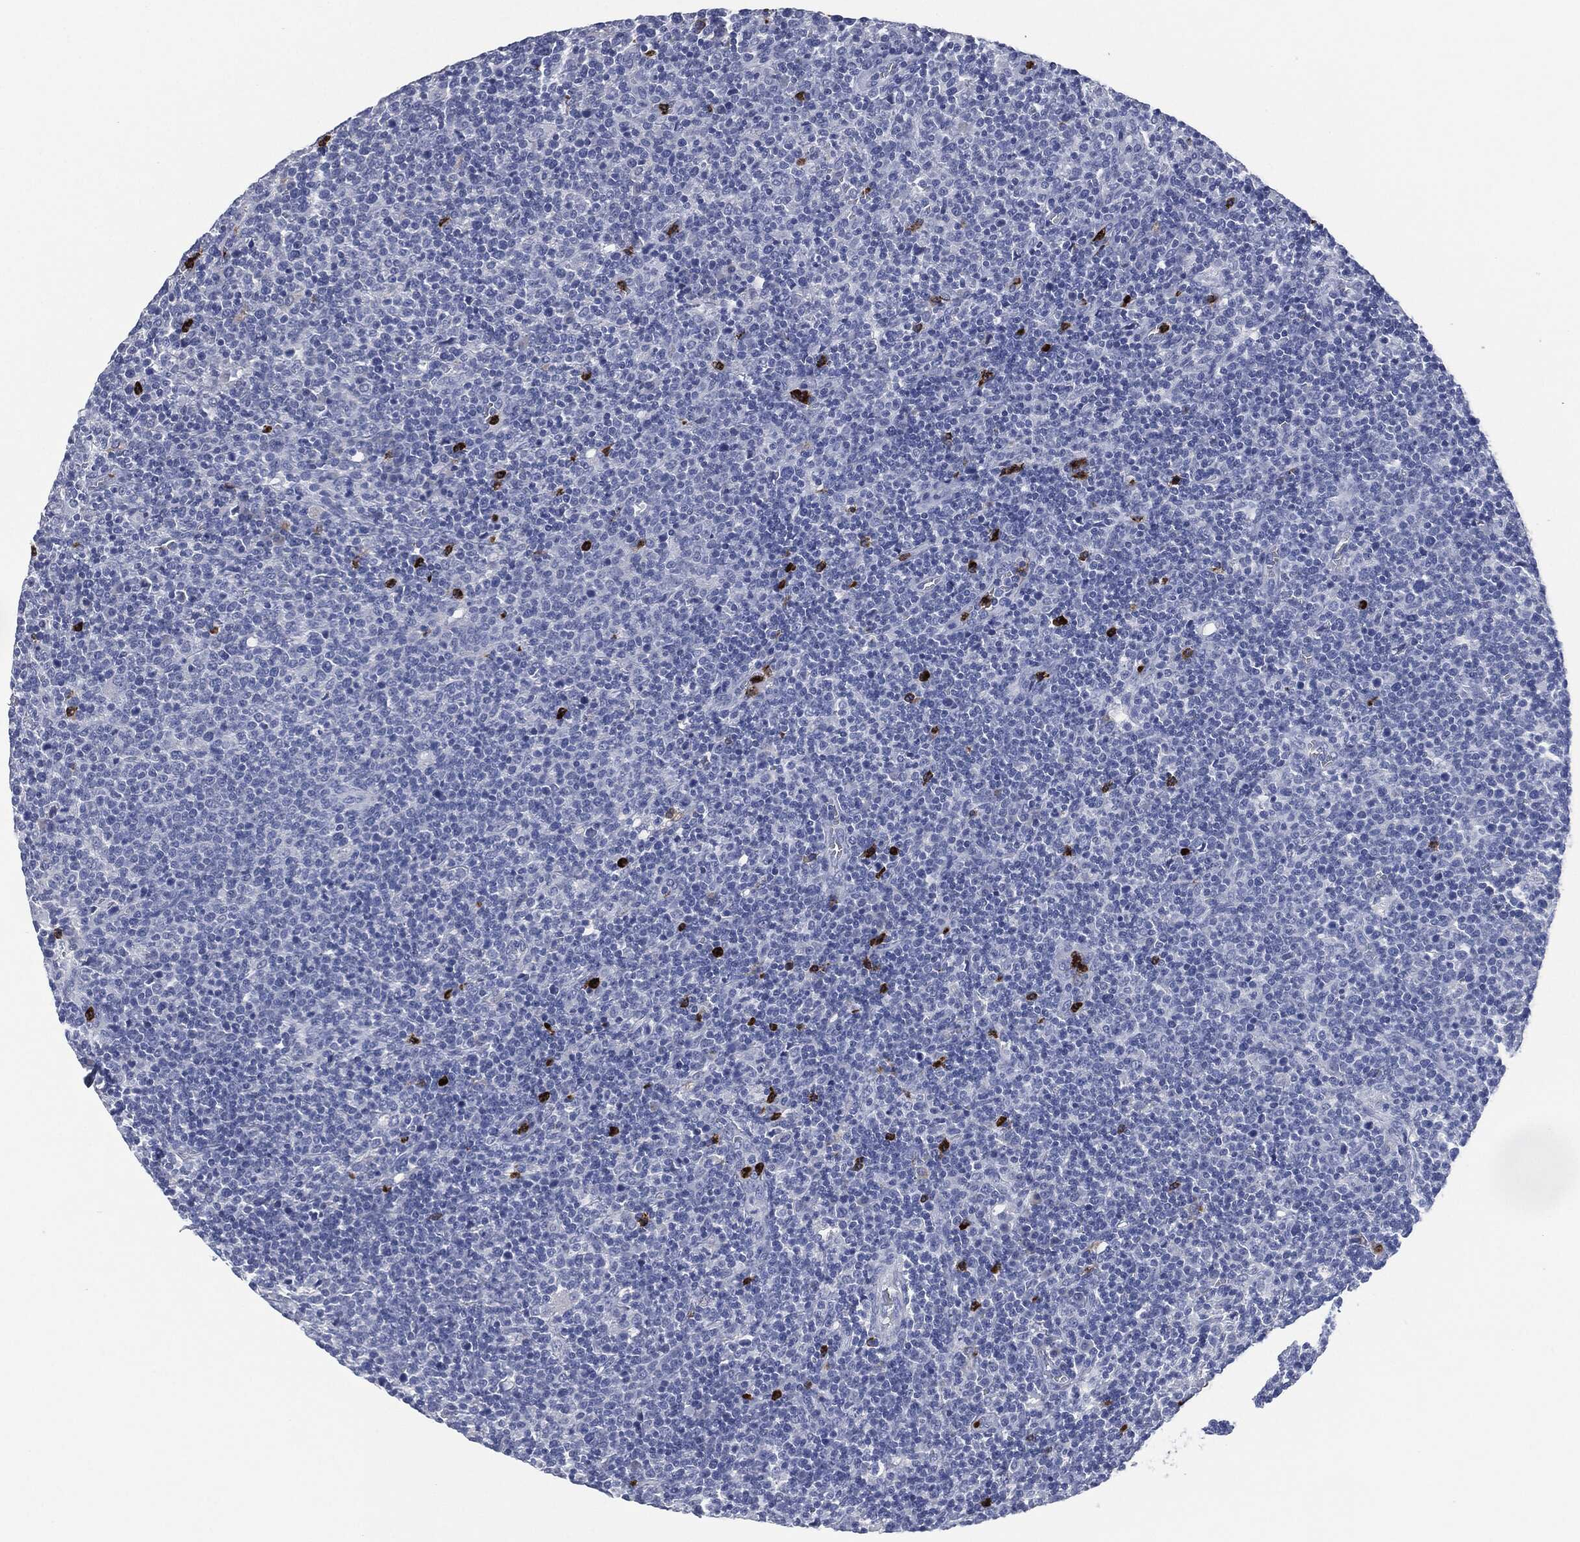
{"staining": {"intensity": "negative", "quantity": "none", "location": "none"}, "tissue": "lymphoma", "cell_type": "Tumor cells", "image_type": "cancer", "snomed": [{"axis": "morphology", "description": "Malignant lymphoma, non-Hodgkin's type, High grade"}, {"axis": "topography", "description": "Lymph node"}], "caption": "Immunohistochemical staining of malignant lymphoma, non-Hodgkin's type (high-grade) exhibits no significant staining in tumor cells.", "gene": "CEACAM8", "patient": {"sex": "male", "age": 61}}